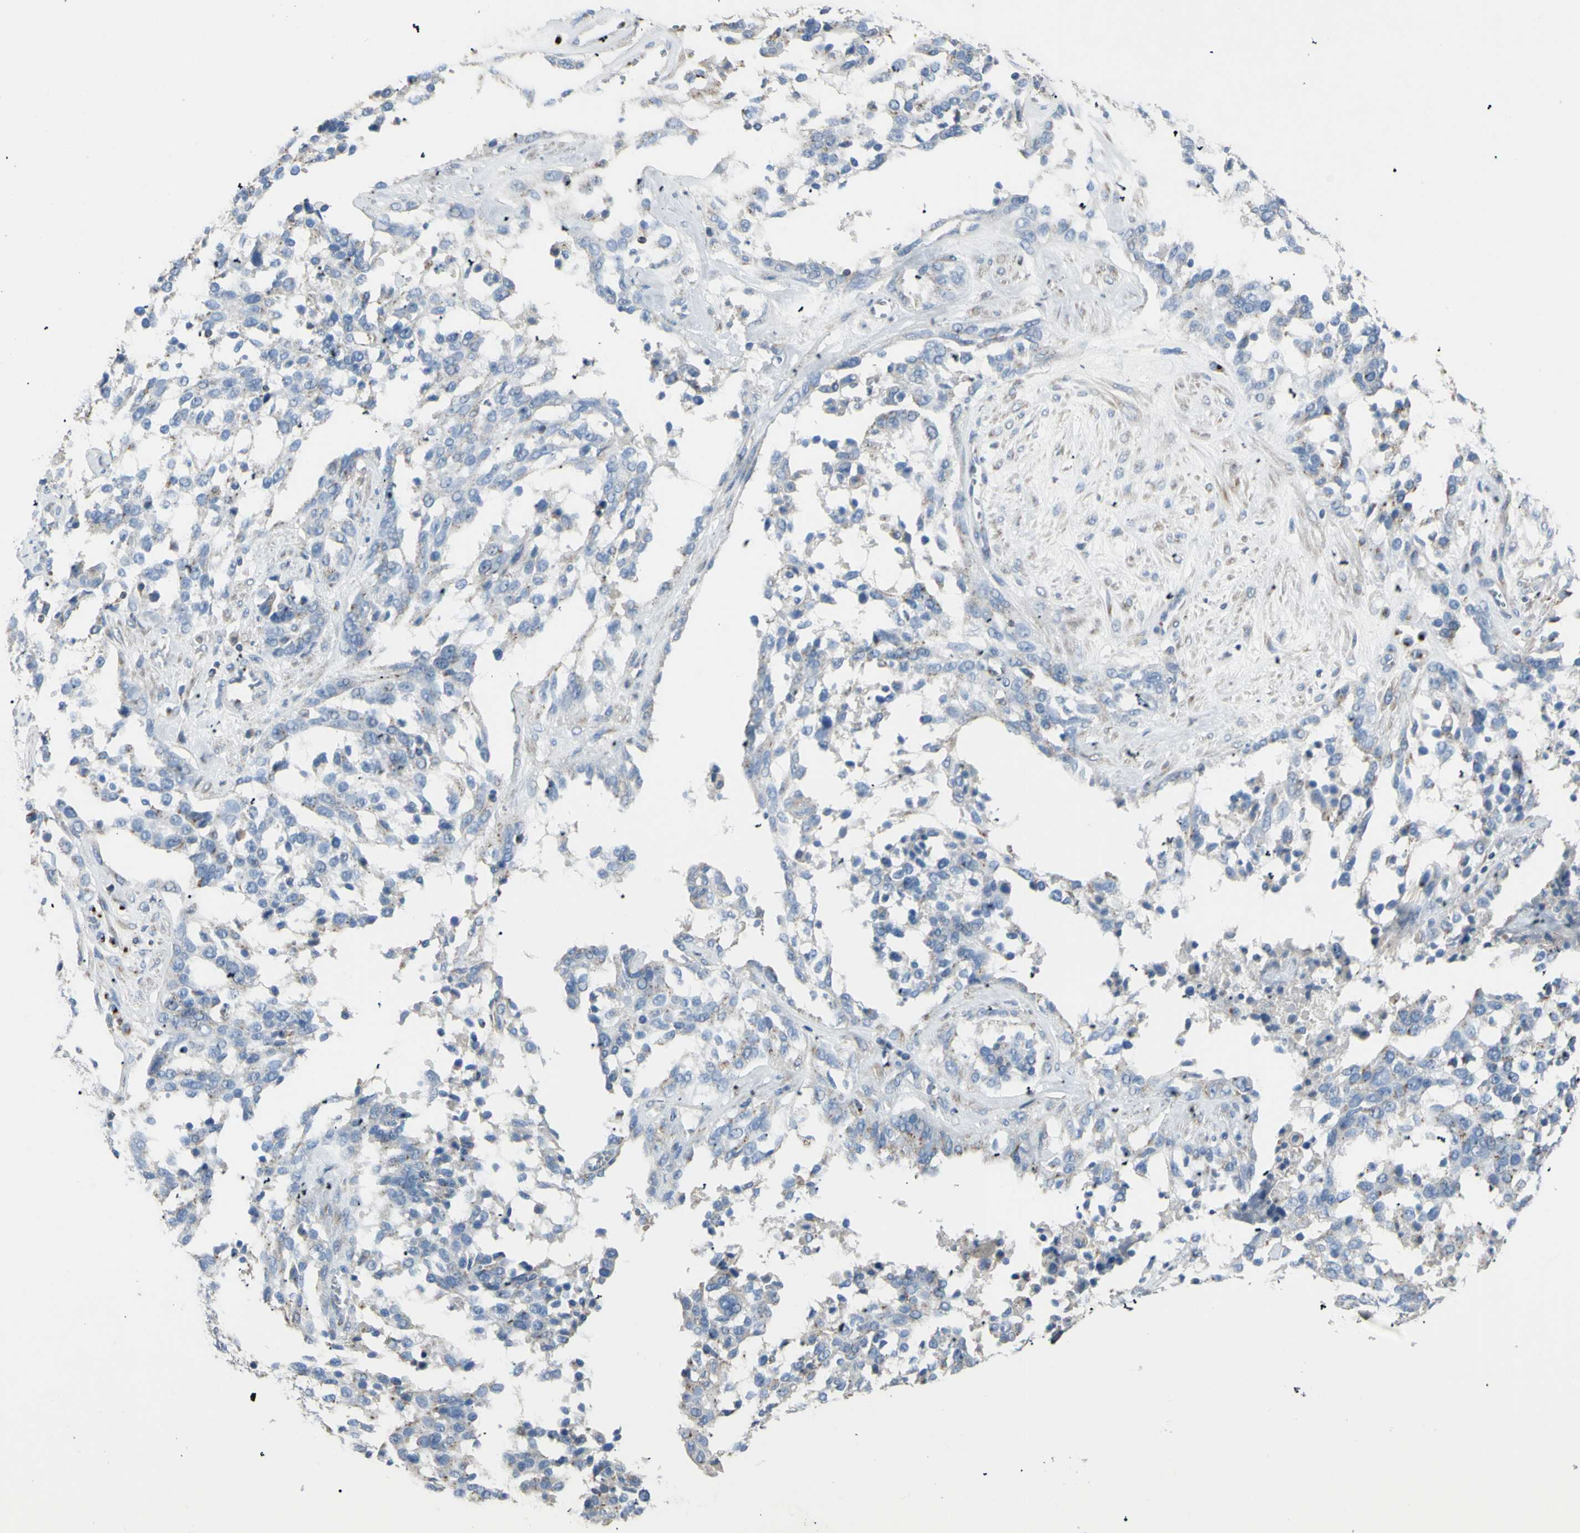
{"staining": {"intensity": "moderate", "quantity": "<25%", "location": "cytoplasmic/membranous"}, "tissue": "ovarian cancer", "cell_type": "Tumor cells", "image_type": "cancer", "snomed": [{"axis": "morphology", "description": "Cystadenocarcinoma, serous, NOS"}, {"axis": "topography", "description": "Ovary"}], "caption": "A photomicrograph of human ovarian cancer (serous cystadenocarcinoma) stained for a protein reveals moderate cytoplasmic/membranous brown staining in tumor cells.", "gene": "B4GALT3", "patient": {"sex": "female", "age": 44}}